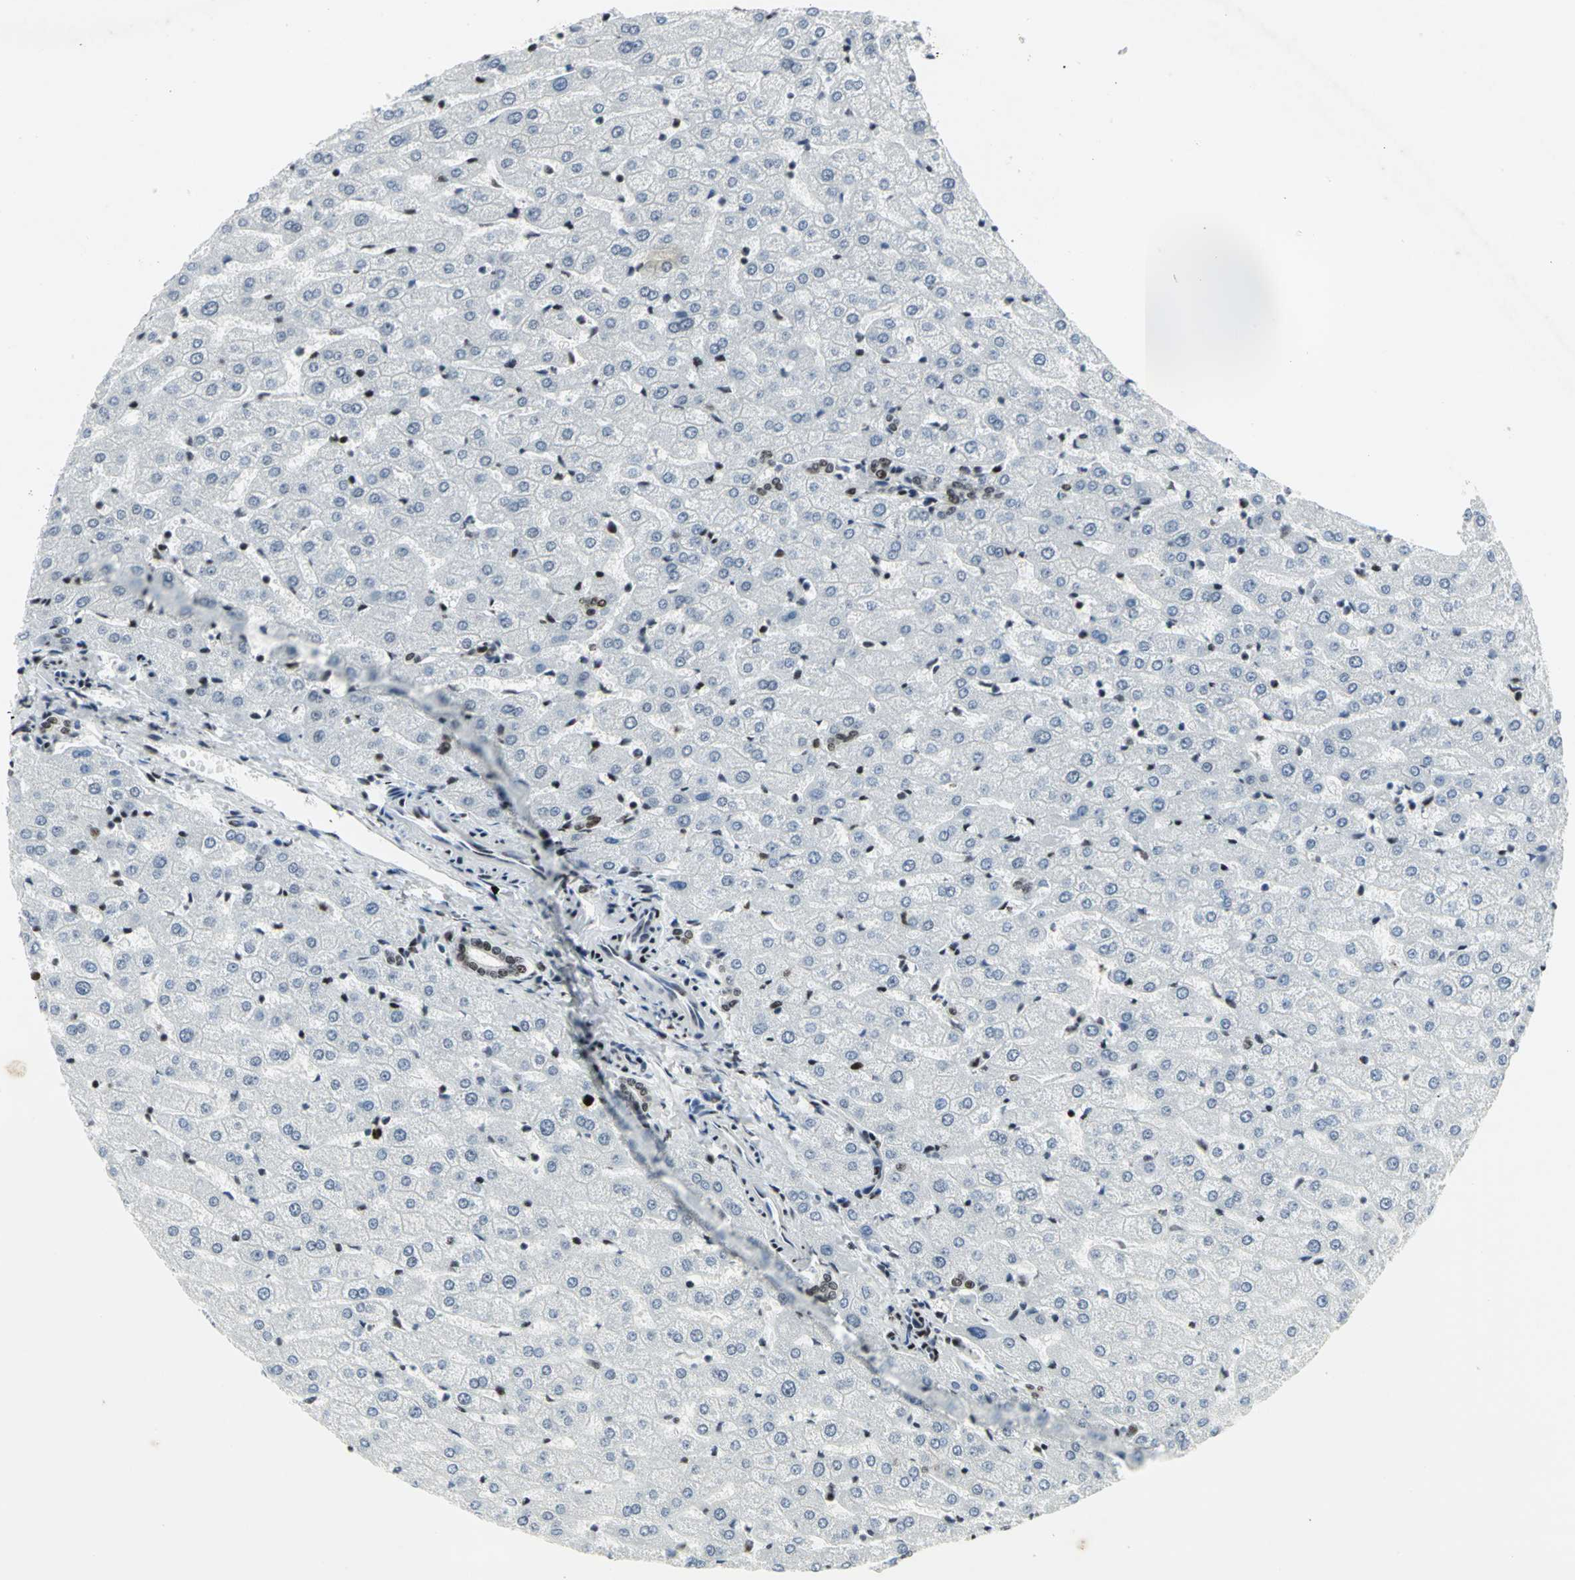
{"staining": {"intensity": "moderate", "quantity": ">75%", "location": "nuclear"}, "tissue": "liver", "cell_type": "Cholangiocytes", "image_type": "normal", "snomed": [{"axis": "morphology", "description": "Normal tissue, NOS"}, {"axis": "morphology", "description": "Fibrosis, NOS"}, {"axis": "topography", "description": "Liver"}], "caption": "Human liver stained with a brown dye exhibits moderate nuclear positive expression in approximately >75% of cholangiocytes.", "gene": "SMARCA4", "patient": {"sex": "female", "age": 29}}